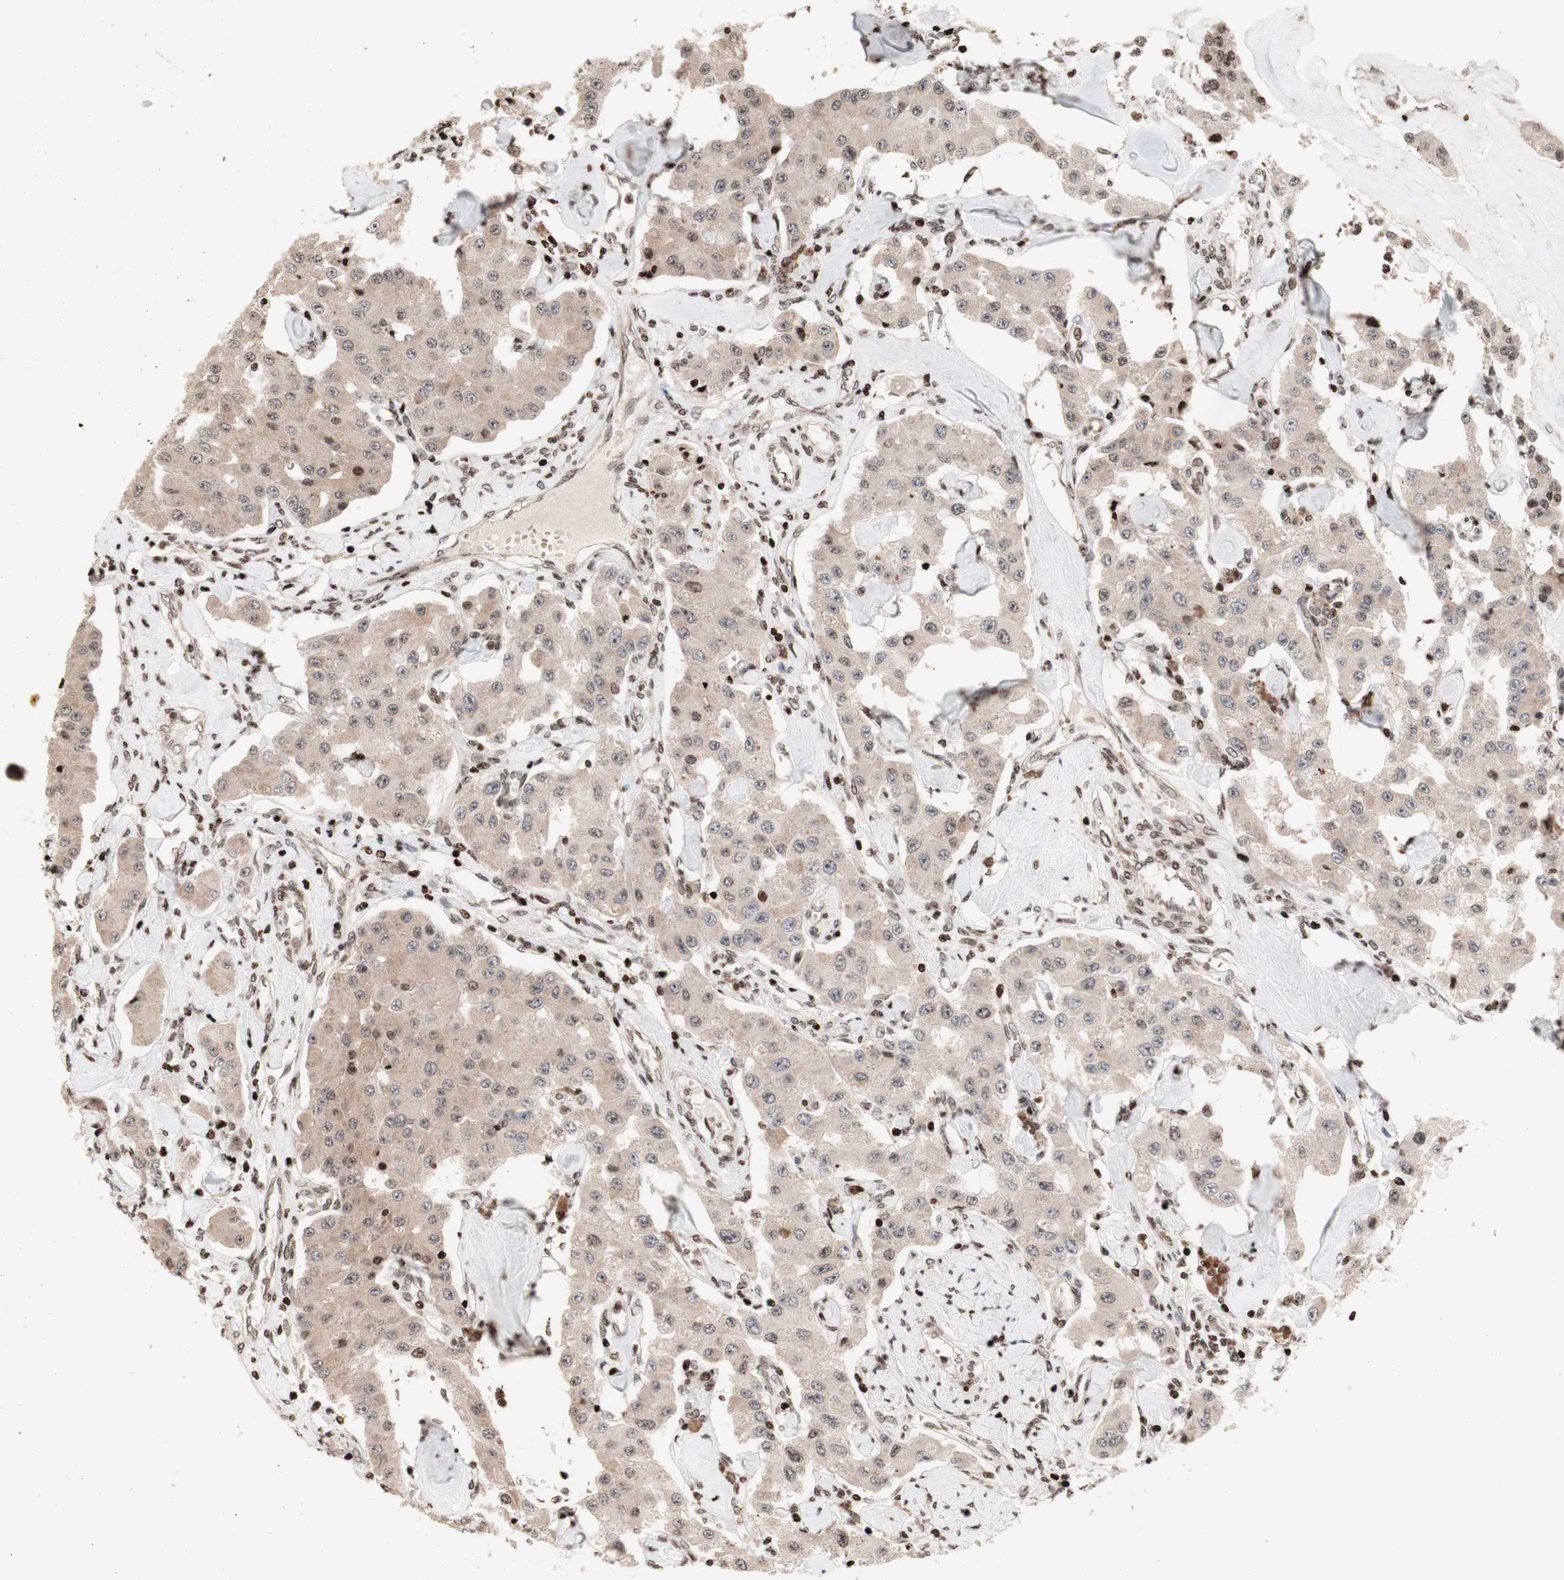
{"staining": {"intensity": "weak", "quantity": ">75%", "location": "cytoplasmic/membranous"}, "tissue": "carcinoid", "cell_type": "Tumor cells", "image_type": "cancer", "snomed": [{"axis": "morphology", "description": "Carcinoid, malignant, NOS"}, {"axis": "topography", "description": "Pancreas"}], "caption": "Immunohistochemistry micrograph of carcinoid (malignant) stained for a protein (brown), which demonstrates low levels of weak cytoplasmic/membranous positivity in approximately >75% of tumor cells.", "gene": "POLA1", "patient": {"sex": "male", "age": 41}}